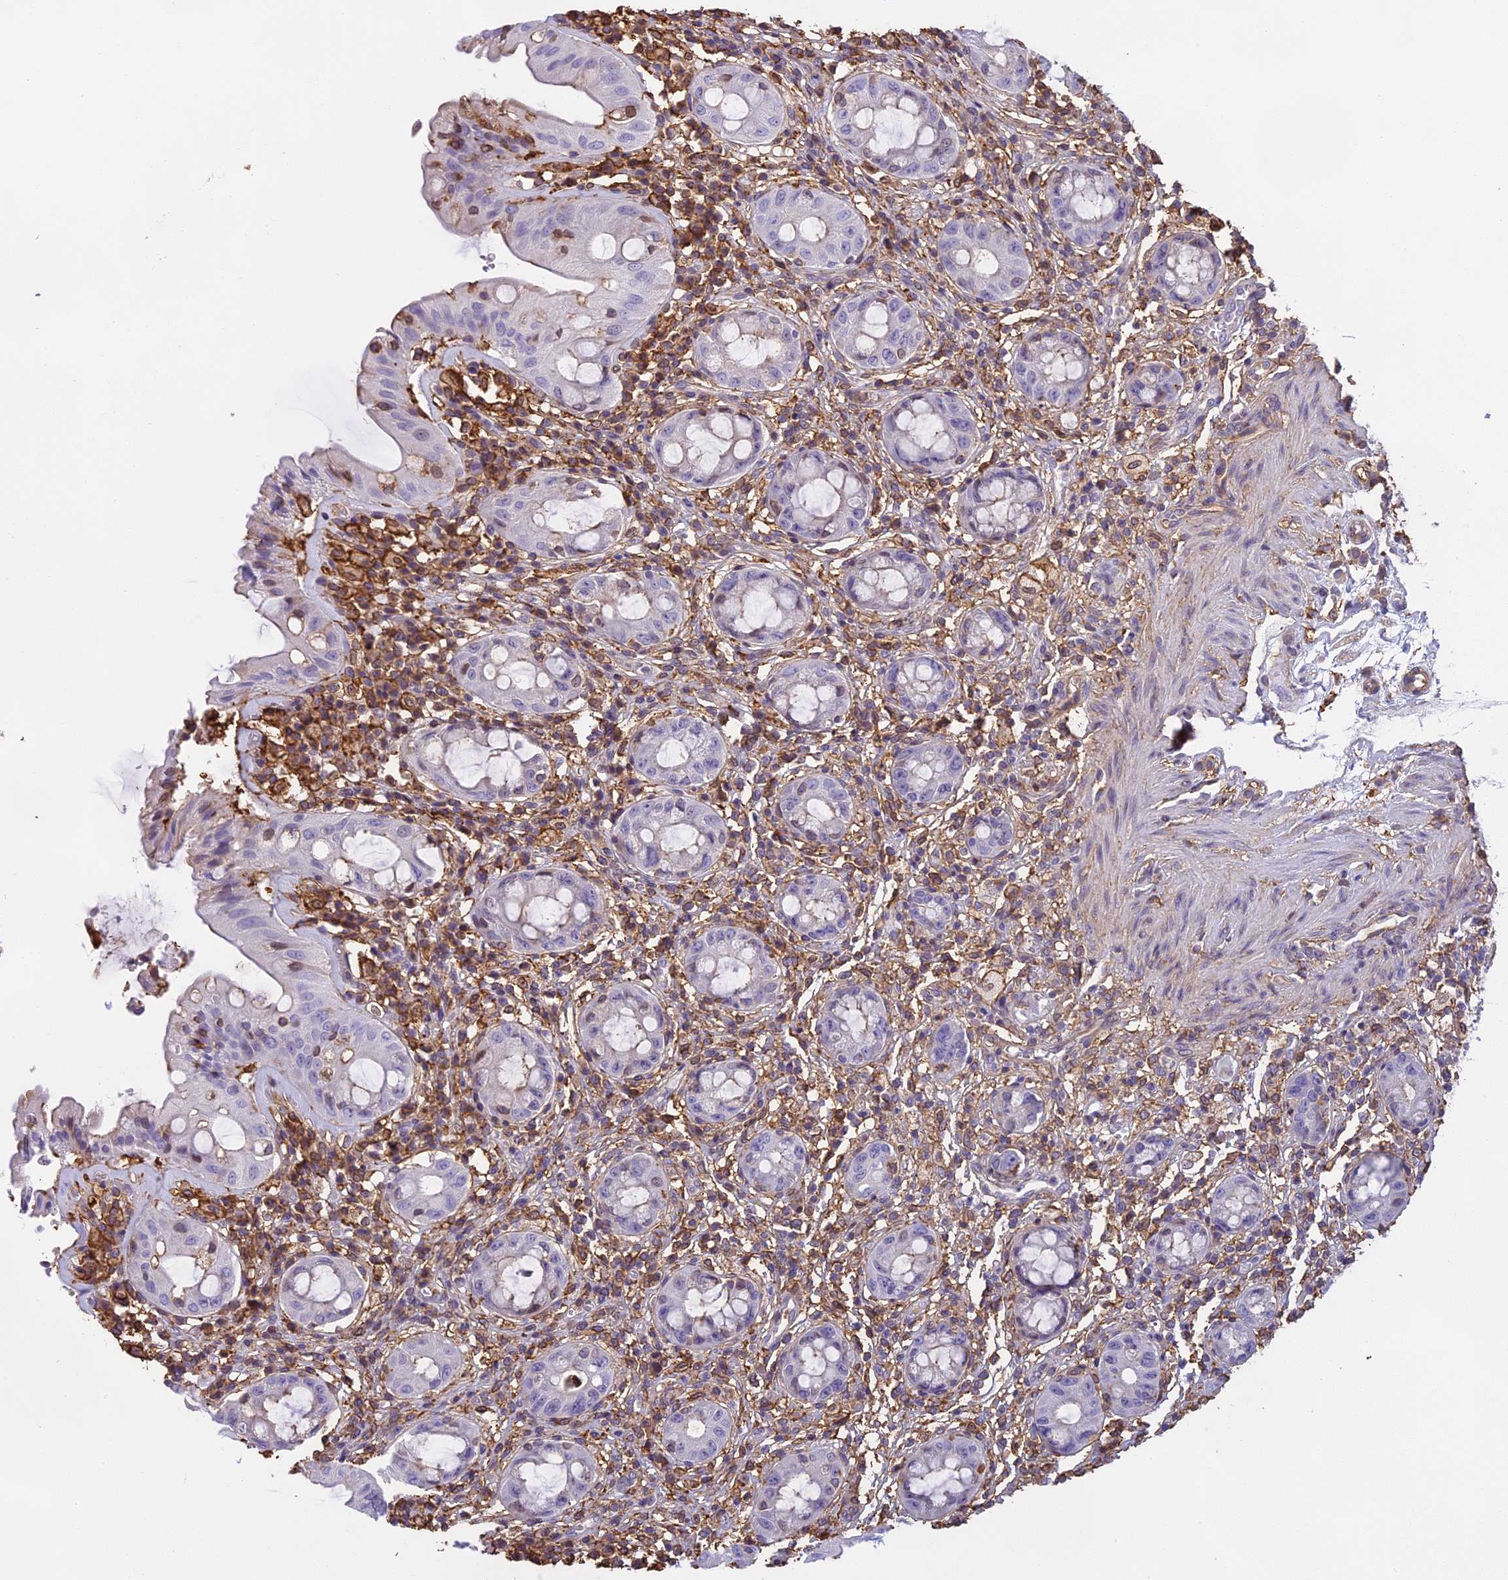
{"staining": {"intensity": "negative", "quantity": "none", "location": "none"}, "tissue": "rectum", "cell_type": "Glandular cells", "image_type": "normal", "snomed": [{"axis": "morphology", "description": "Normal tissue, NOS"}, {"axis": "topography", "description": "Rectum"}], "caption": "Immunohistochemistry (IHC) of normal rectum exhibits no positivity in glandular cells.", "gene": "TMEM255B", "patient": {"sex": "female", "age": 57}}